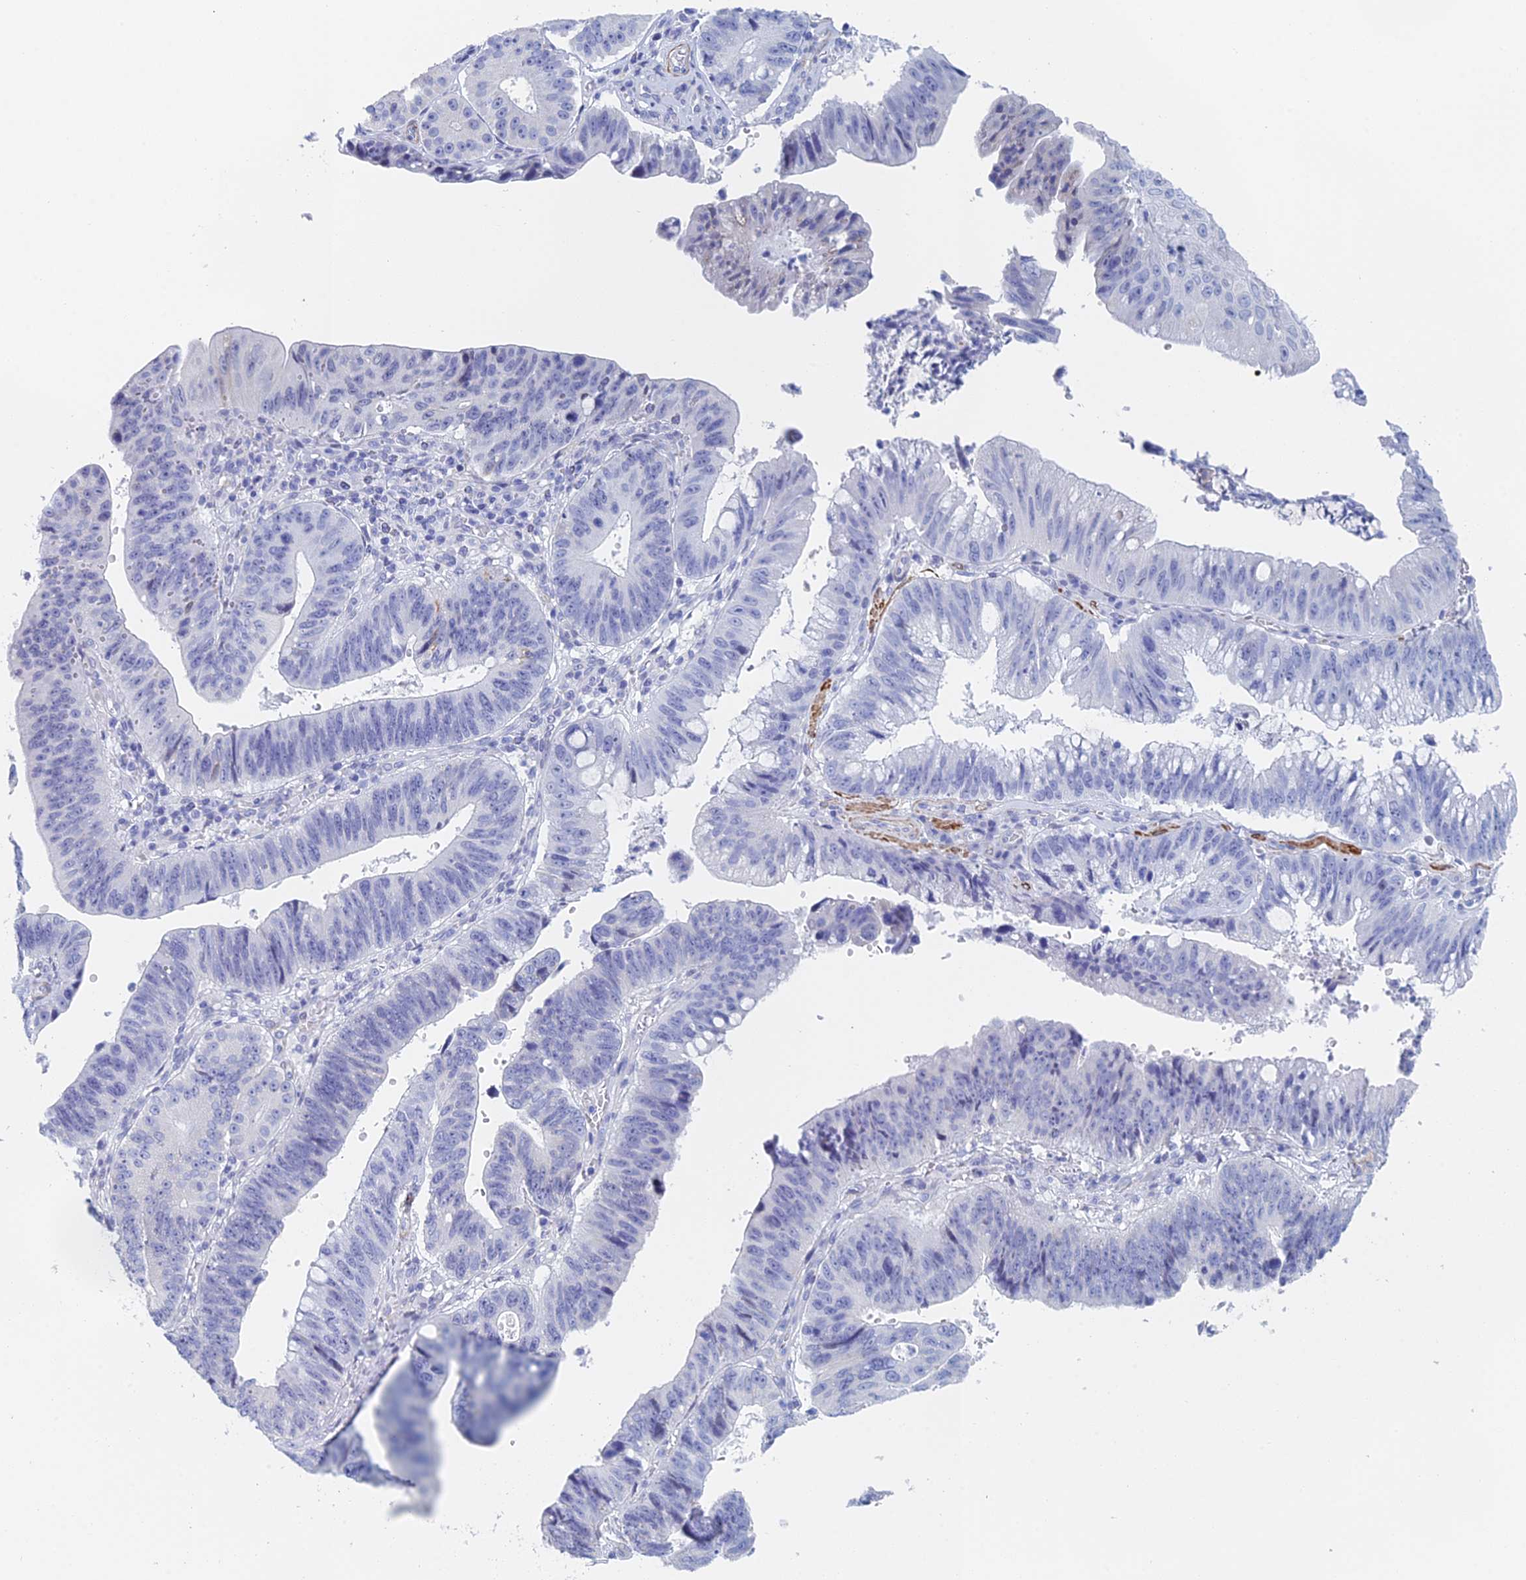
{"staining": {"intensity": "negative", "quantity": "none", "location": "none"}, "tissue": "stomach cancer", "cell_type": "Tumor cells", "image_type": "cancer", "snomed": [{"axis": "morphology", "description": "Adenocarcinoma, NOS"}, {"axis": "topography", "description": "Stomach"}], "caption": "DAB (3,3'-diaminobenzidine) immunohistochemical staining of stomach adenocarcinoma shows no significant staining in tumor cells.", "gene": "KCNK18", "patient": {"sex": "male", "age": 59}}